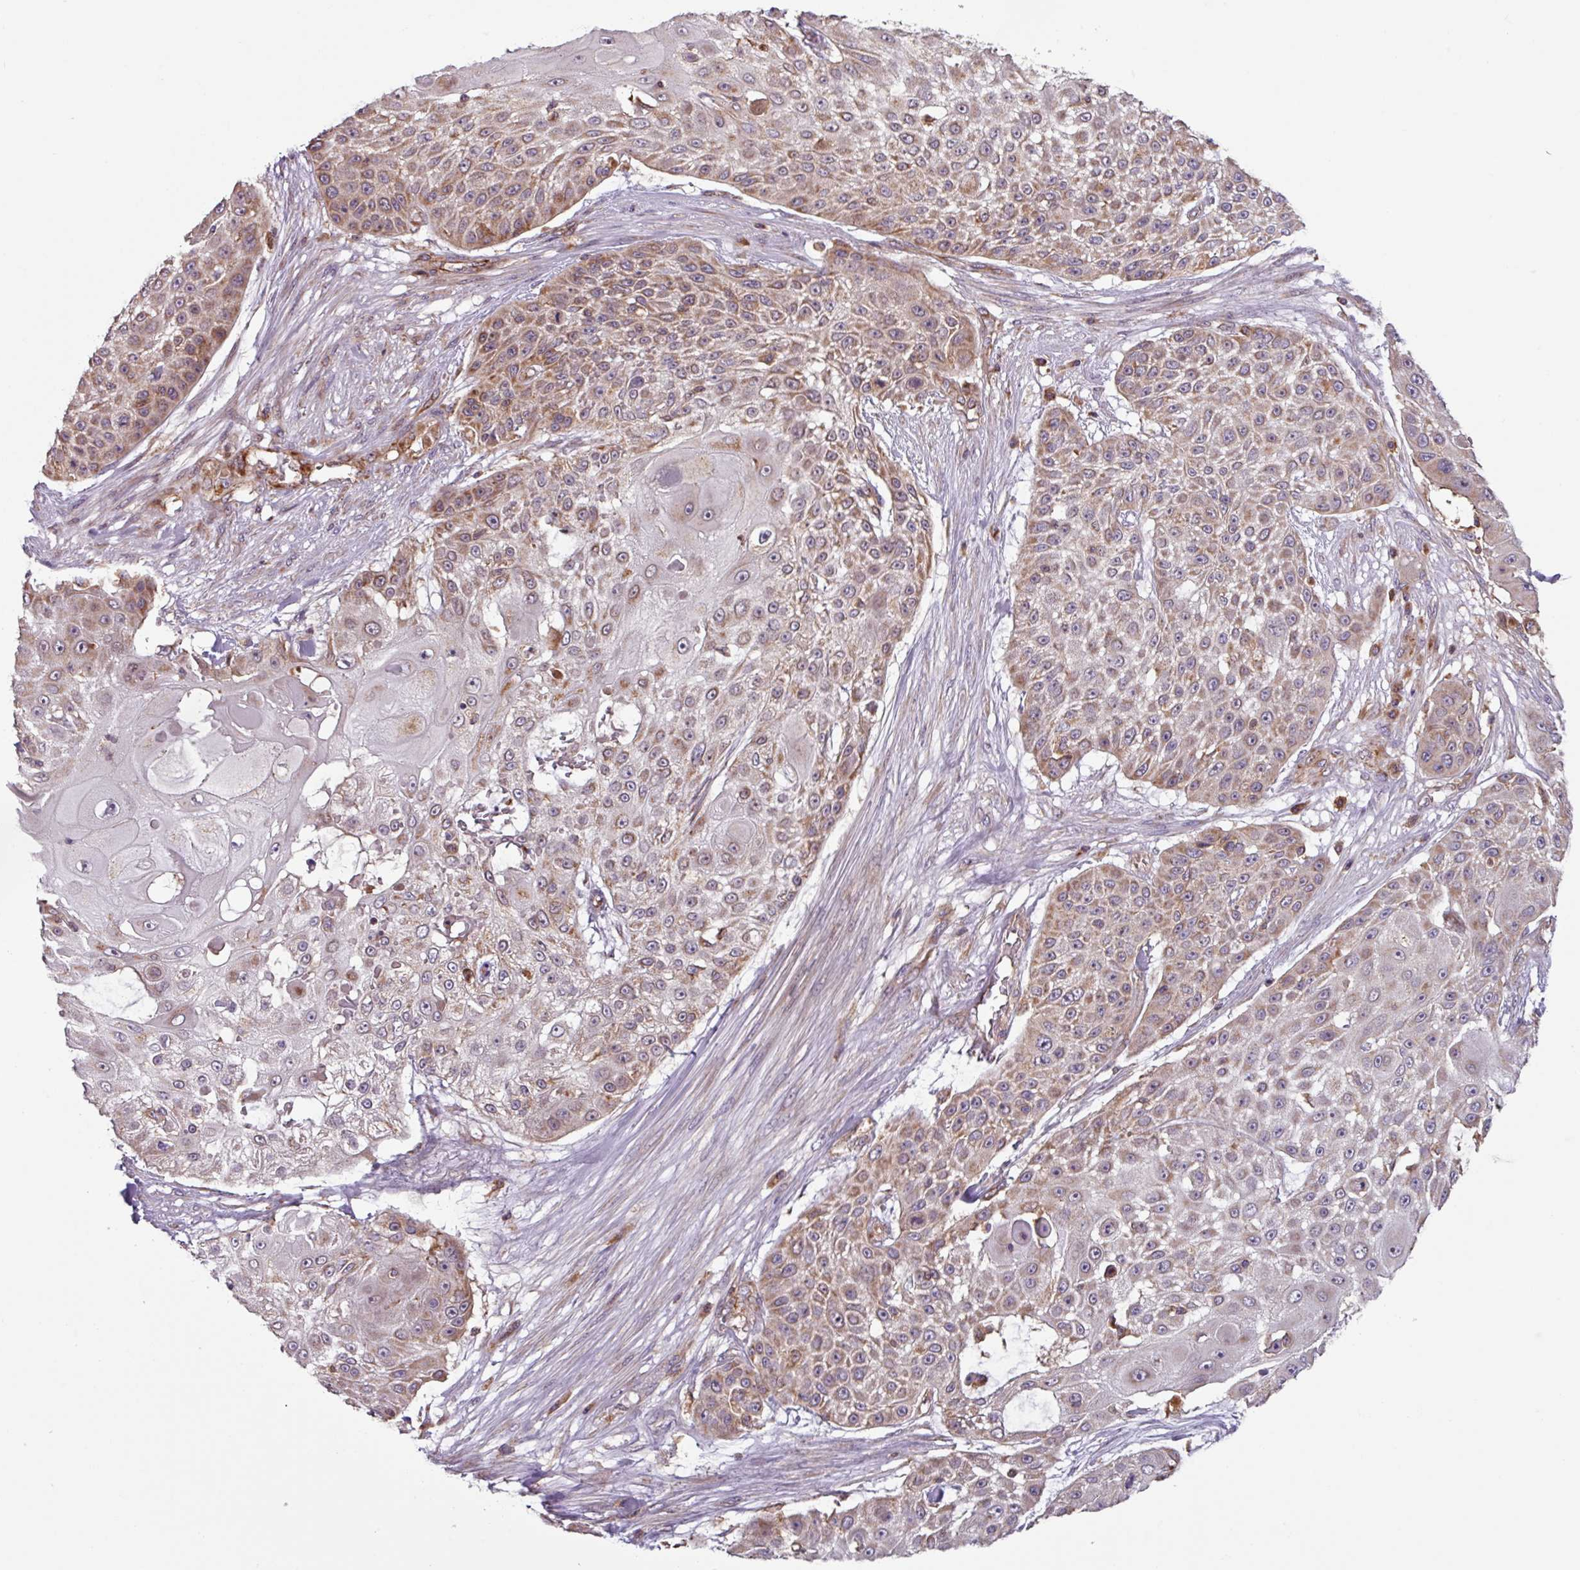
{"staining": {"intensity": "moderate", "quantity": "25%-75%", "location": "cytoplasmic/membranous"}, "tissue": "skin cancer", "cell_type": "Tumor cells", "image_type": "cancer", "snomed": [{"axis": "morphology", "description": "Squamous cell carcinoma, NOS"}, {"axis": "topography", "description": "Skin"}], "caption": "The histopathology image reveals a brown stain indicating the presence of a protein in the cytoplasmic/membranous of tumor cells in skin cancer.", "gene": "PLEKHD1", "patient": {"sex": "female", "age": 86}}